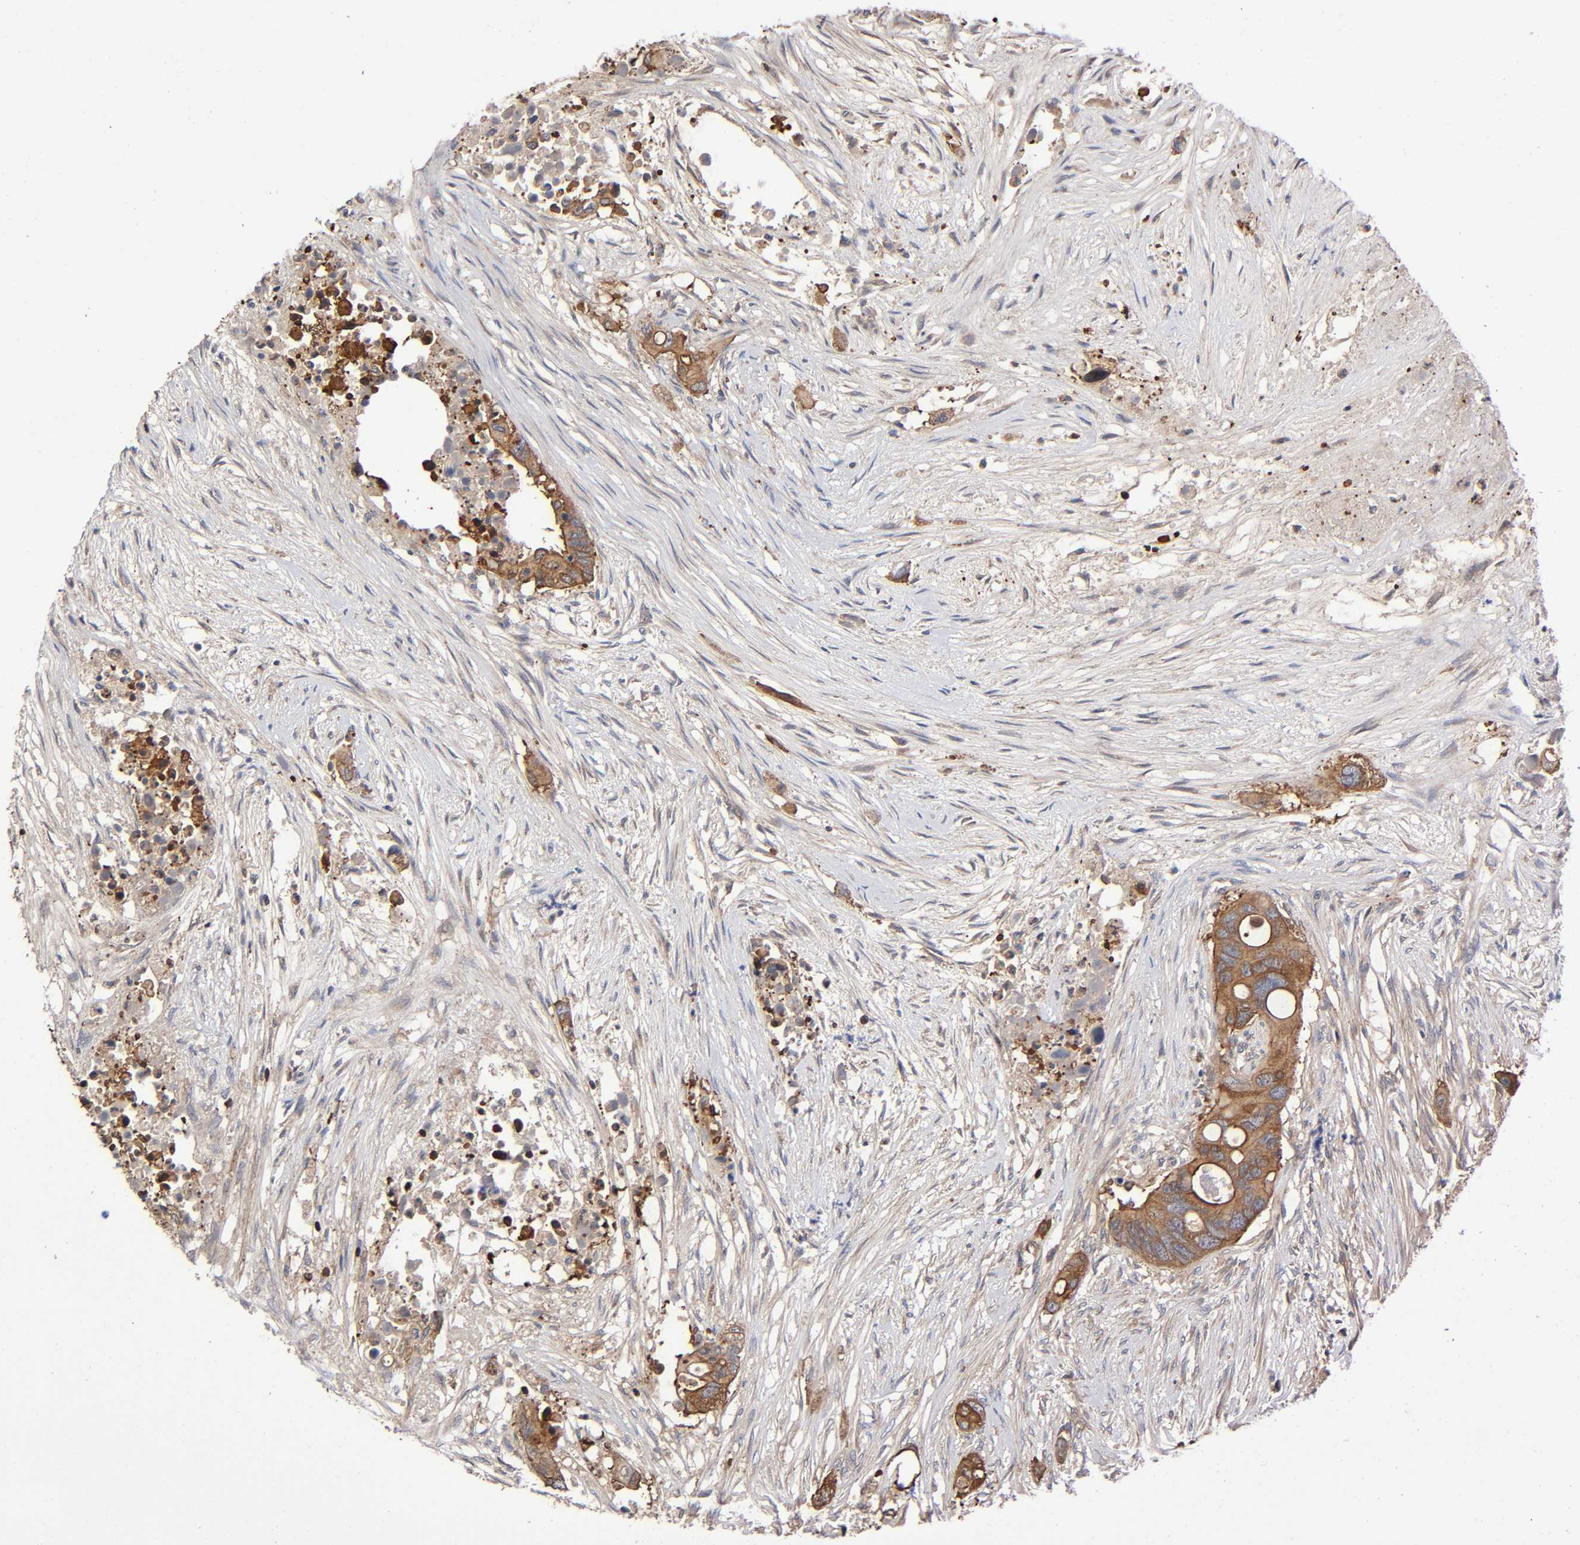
{"staining": {"intensity": "moderate", "quantity": ">75%", "location": "cytoplasmic/membranous"}, "tissue": "colorectal cancer", "cell_type": "Tumor cells", "image_type": "cancer", "snomed": [{"axis": "morphology", "description": "Adenocarcinoma, NOS"}, {"axis": "topography", "description": "Colon"}], "caption": "IHC of human adenocarcinoma (colorectal) exhibits medium levels of moderate cytoplasmic/membranous expression in approximately >75% of tumor cells.", "gene": "LAMTOR2", "patient": {"sex": "female", "age": 57}}